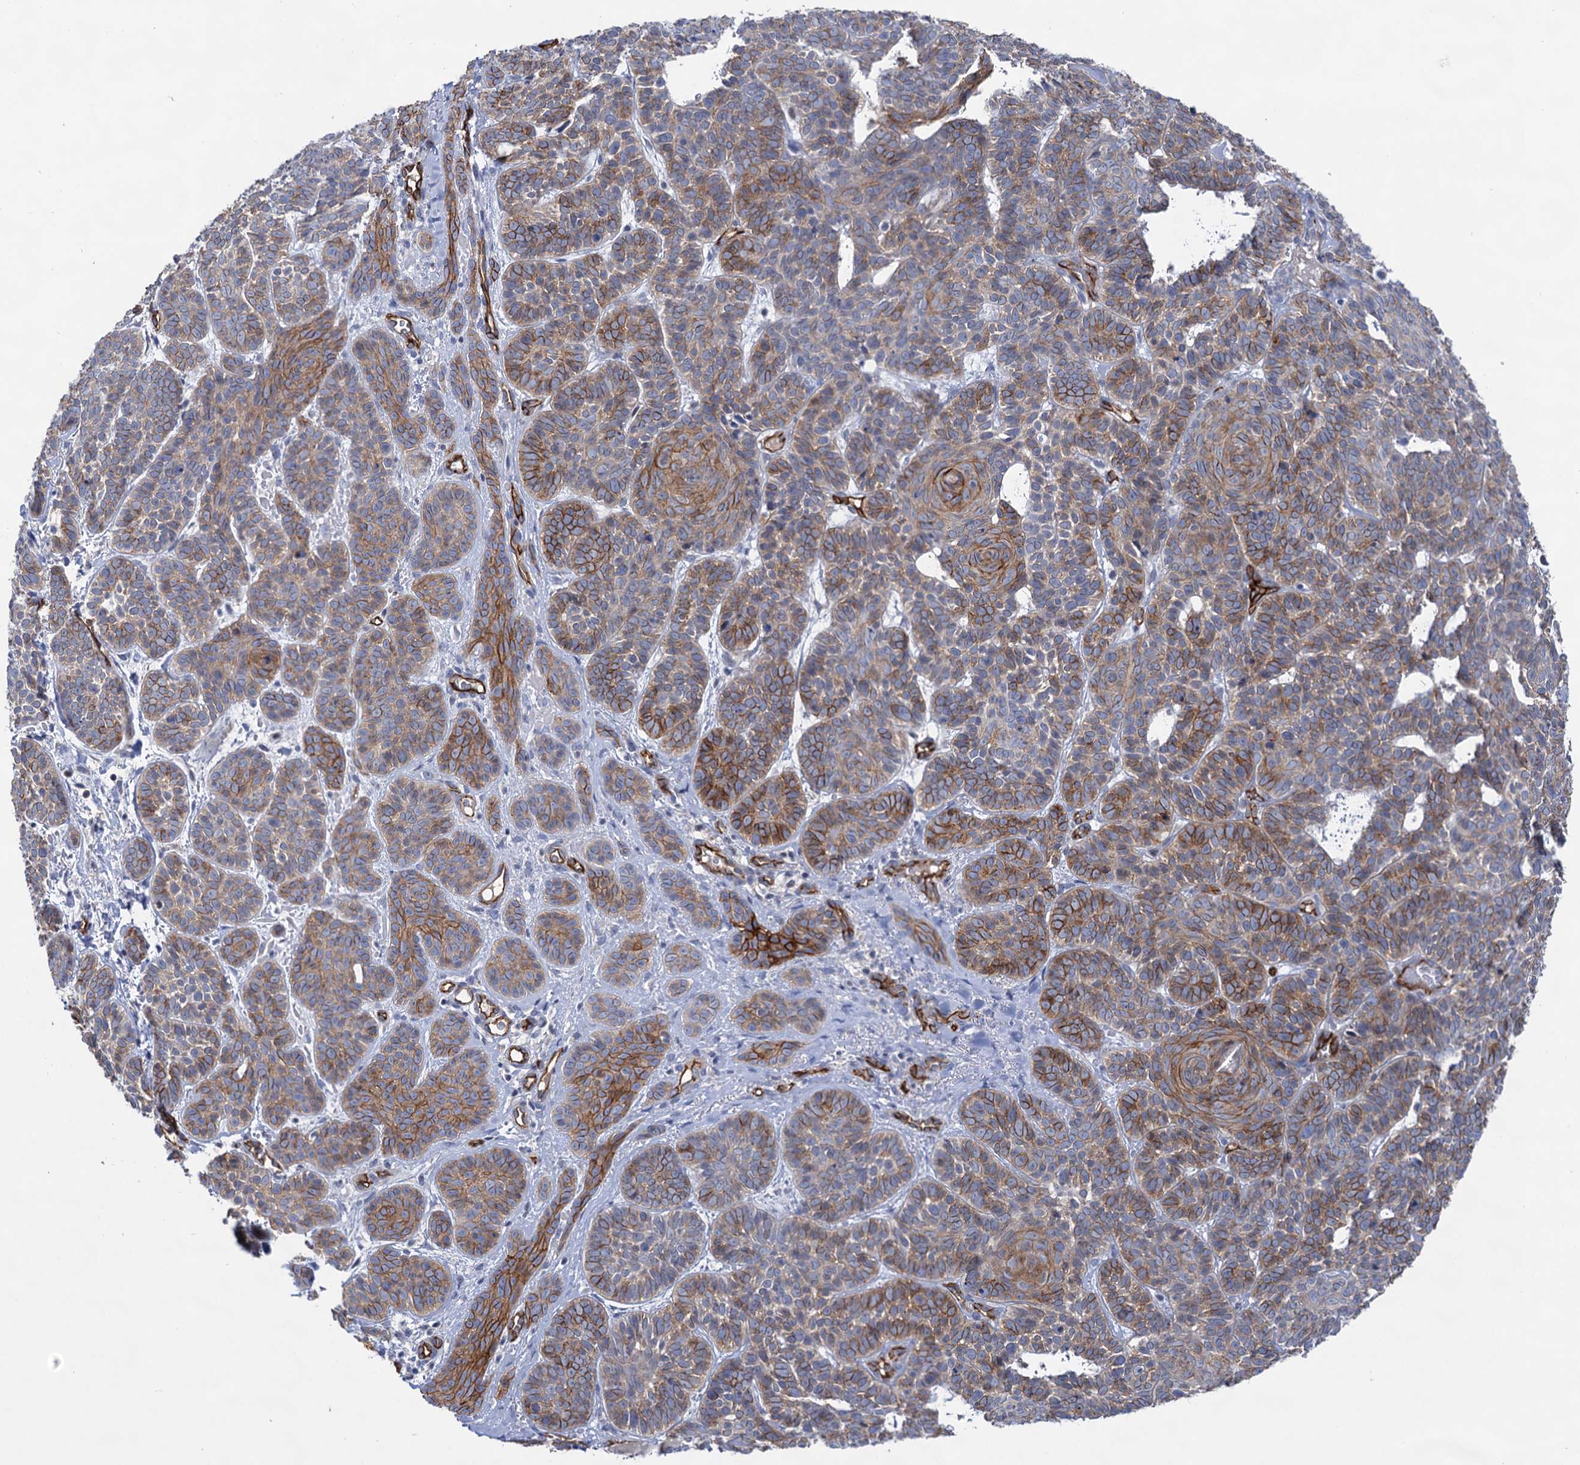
{"staining": {"intensity": "moderate", "quantity": ">75%", "location": "cytoplasmic/membranous"}, "tissue": "skin cancer", "cell_type": "Tumor cells", "image_type": "cancer", "snomed": [{"axis": "morphology", "description": "Basal cell carcinoma"}, {"axis": "topography", "description": "Skin"}], "caption": "The micrograph shows staining of skin cancer, revealing moderate cytoplasmic/membranous protein staining (brown color) within tumor cells.", "gene": "ABLIM1", "patient": {"sex": "male", "age": 85}}